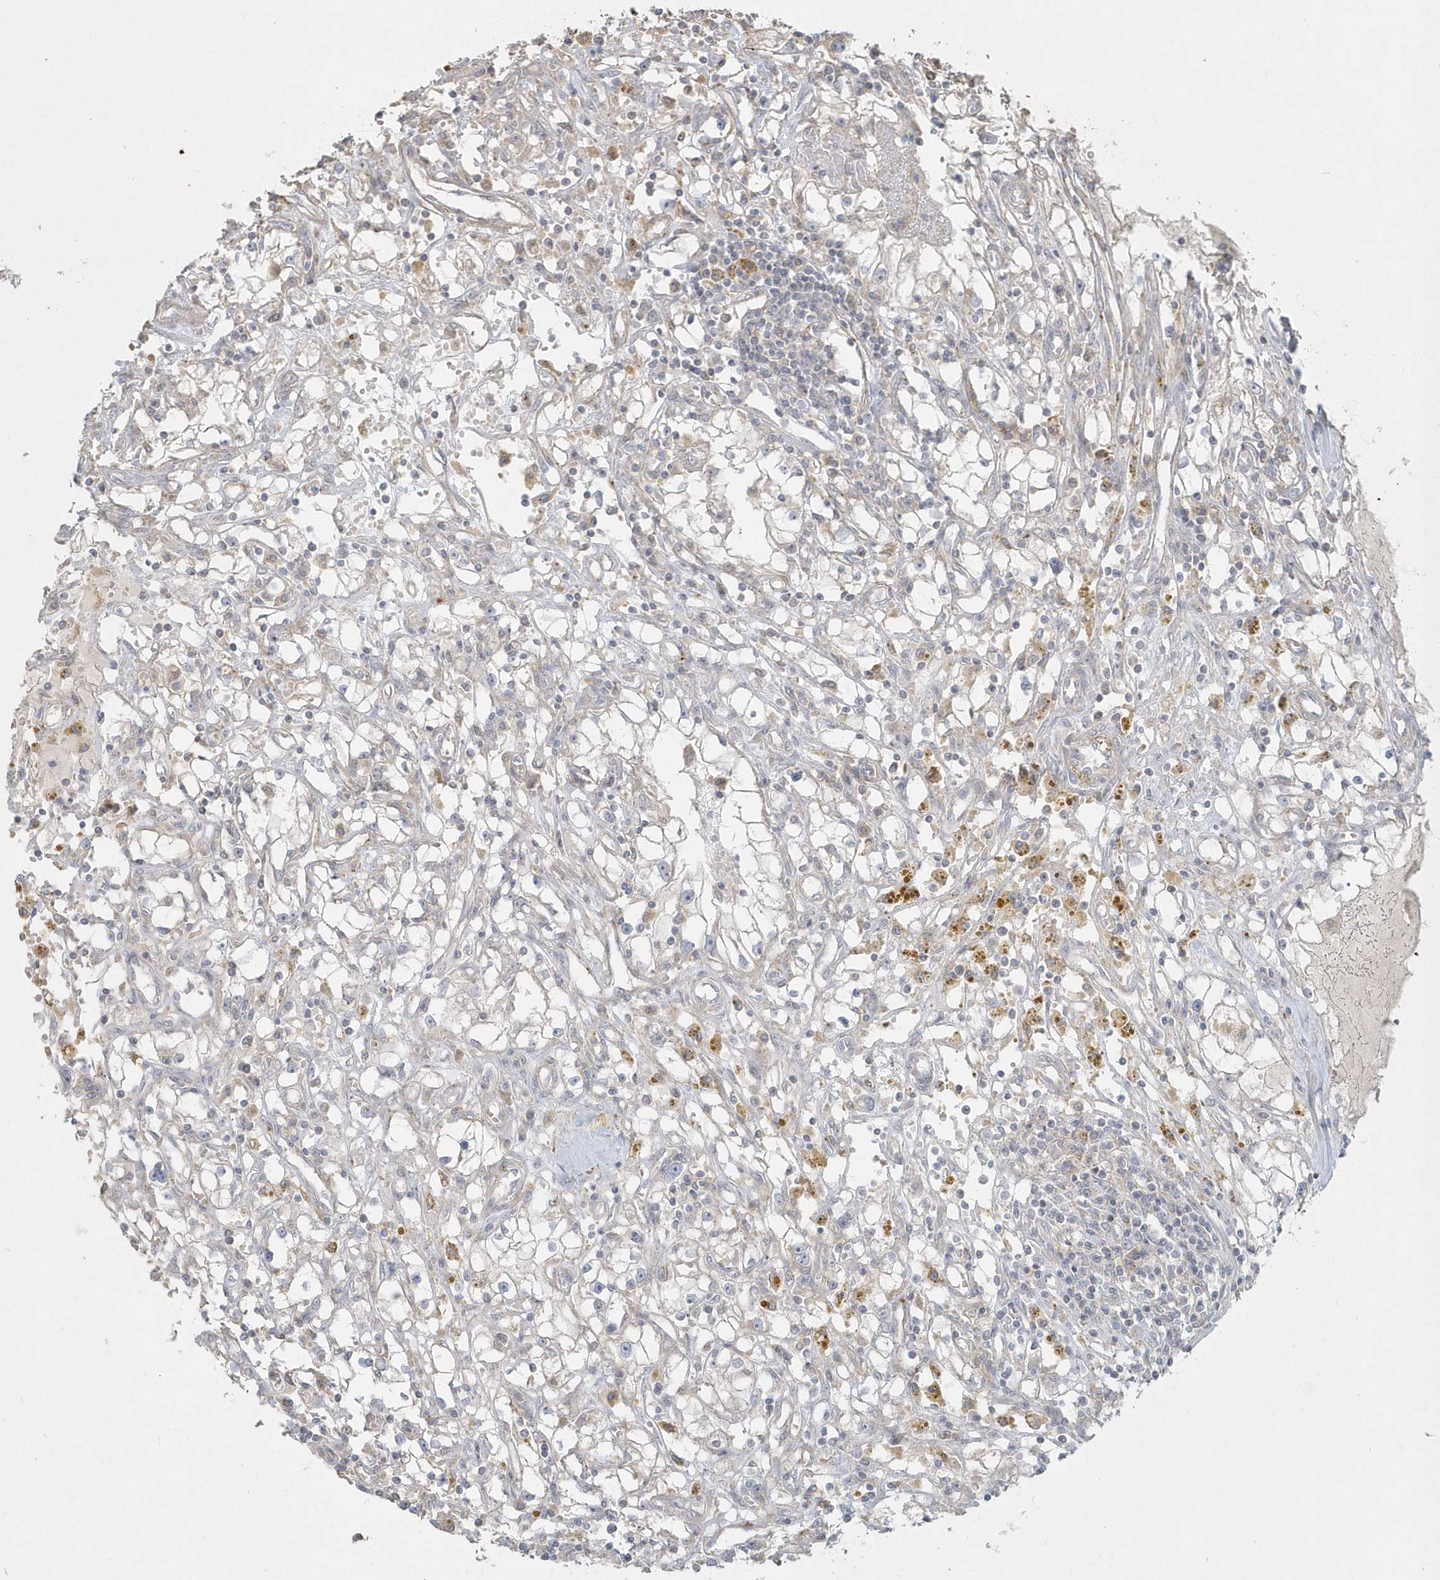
{"staining": {"intensity": "negative", "quantity": "none", "location": "none"}, "tissue": "renal cancer", "cell_type": "Tumor cells", "image_type": "cancer", "snomed": [{"axis": "morphology", "description": "Adenocarcinoma, NOS"}, {"axis": "topography", "description": "Kidney"}], "caption": "Renal cancer (adenocarcinoma) was stained to show a protein in brown. There is no significant staining in tumor cells.", "gene": "BLTP3A", "patient": {"sex": "male", "age": 56}}